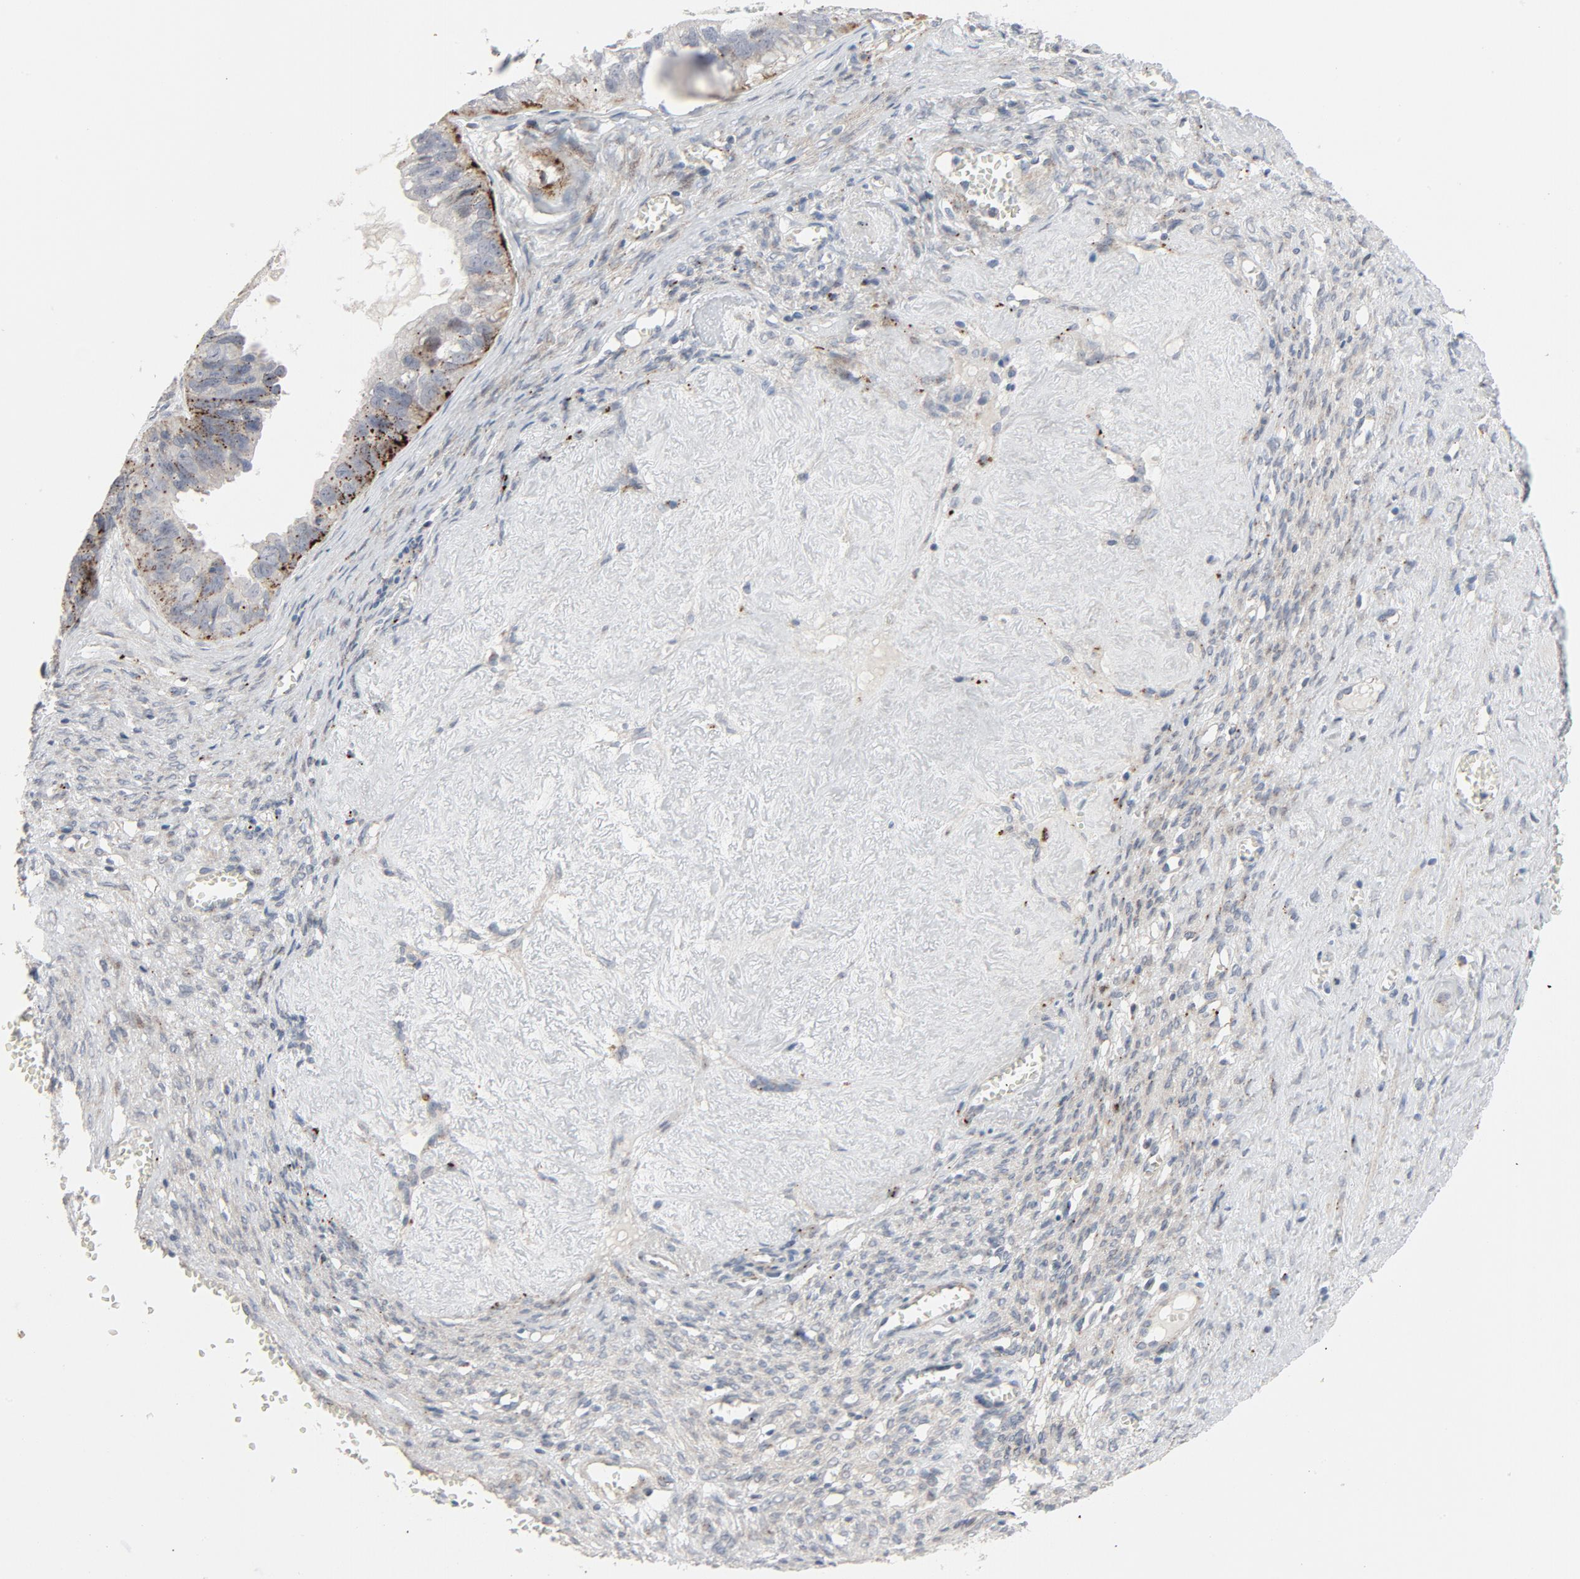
{"staining": {"intensity": "strong", "quantity": "25%-75%", "location": "cytoplasmic/membranous"}, "tissue": "ovarian cancer", "cell_type": "Tumor cells", "image_type": "cancer", "snomed": [{"axis": "morphology", "description": "Cystadenocarcinoma, serous, NOS"}, {"axis": "topography", "description": "Soft tissue"}, {"axis": "topography", "description": "Ovary"}], "caption": "Tumor cells reveal high levels of strong cytoplasmic/membranous expression in approximately 25%-75% of cells in ovarian serous cystadenocarcinoma.", "gene": "AKT2", "patient": {"sex": "female", "age": 57}}